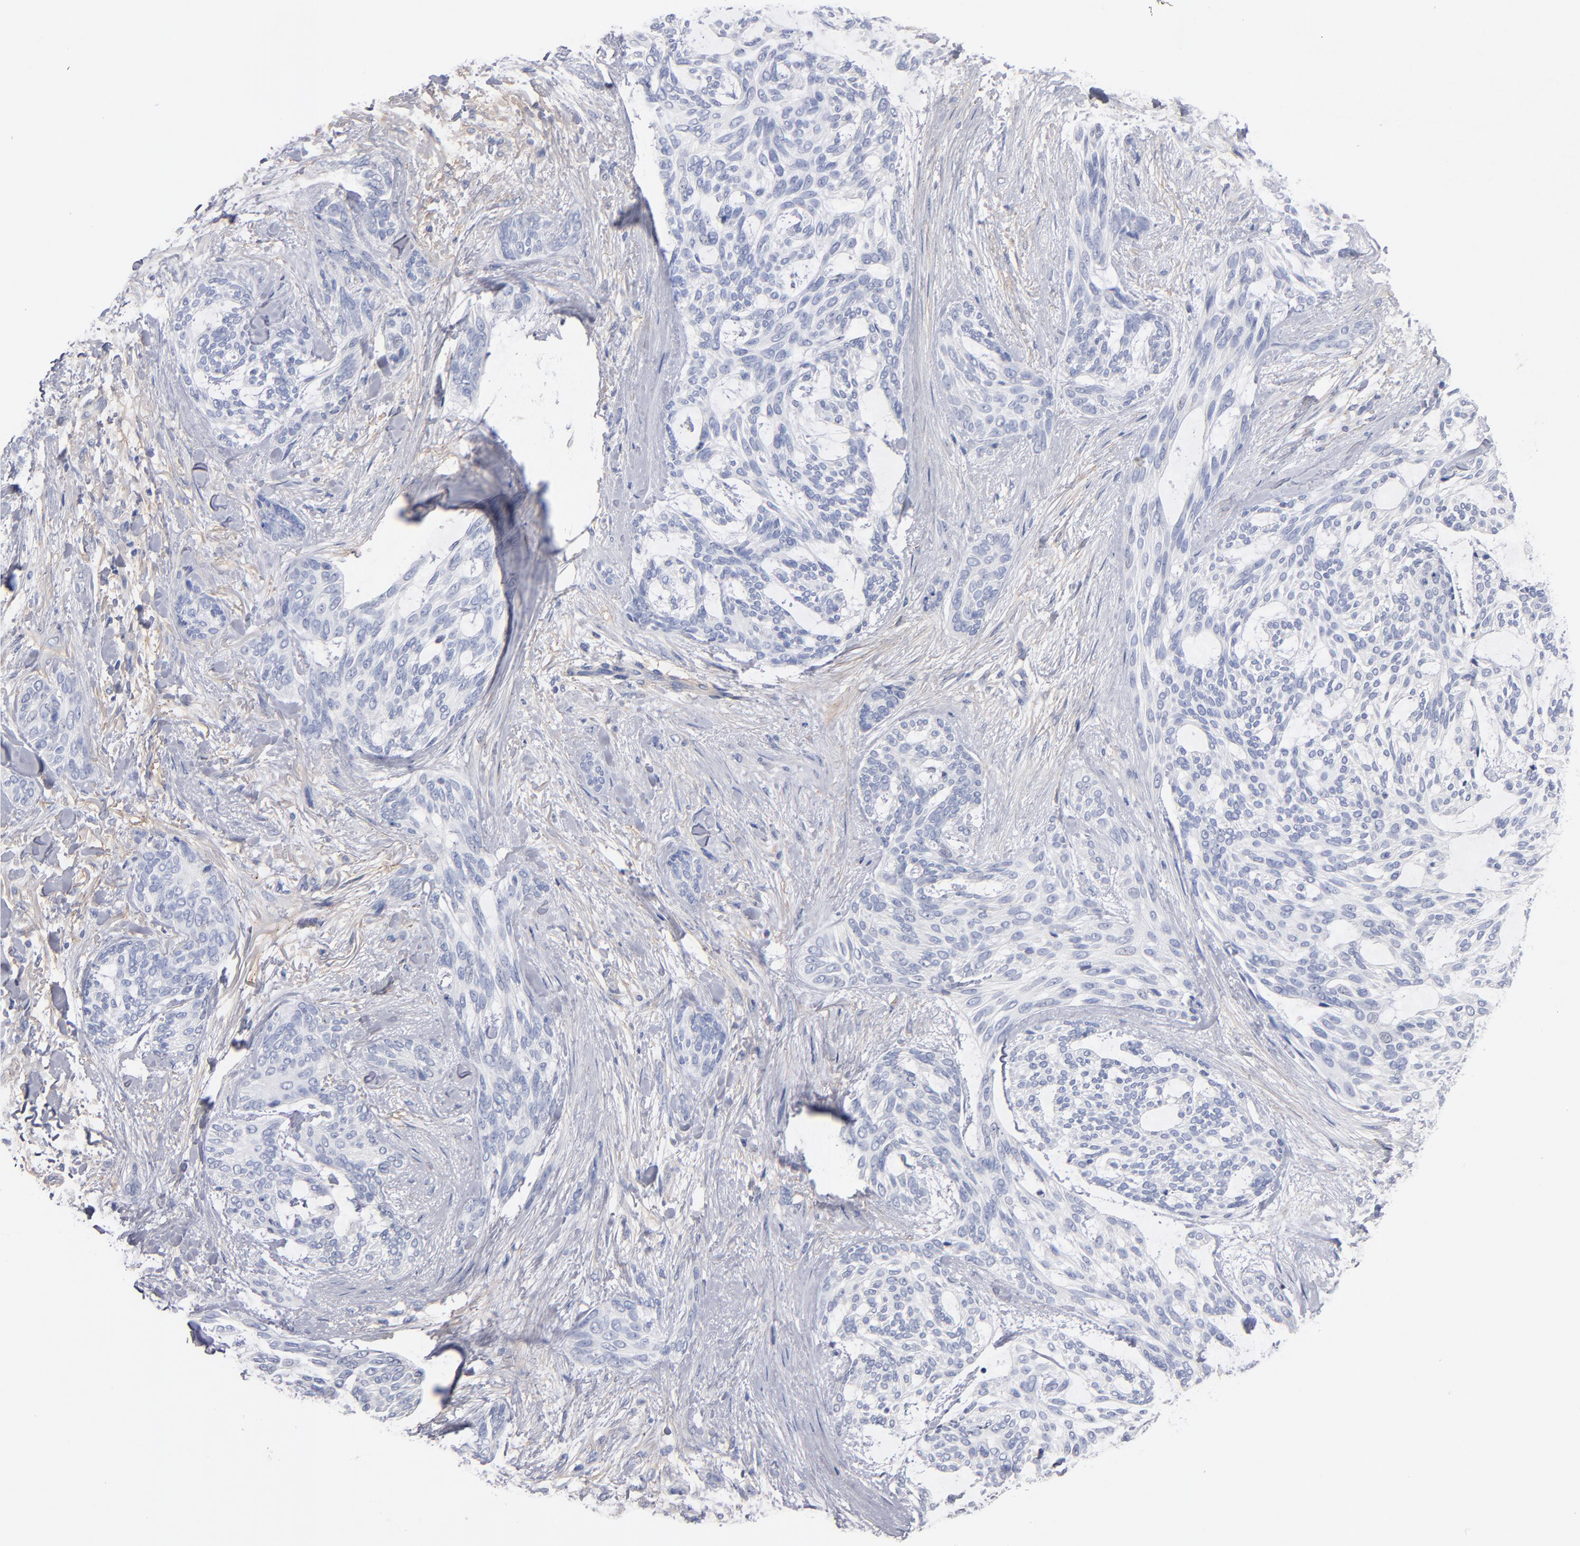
{"staining": {"intensity": "negative", "quantity": "none", "location": "none"}, "tissue": "skin cancer", "cell_type": "Tumor cells", "image_type": "cancer", "snomed": [{"axis": "morphology", "description": "Normal tissue, NOS"}, {"axis": "morphology", "description": "Basal cell carcinoma"}, {"axis": "topography", "description": "Skin"}], "caption": "A micrograph of human skin cancer is negative for staining in tumor cells.", "gene": "PLSCR4", "patient": {"sex": "female", "age": 71}}